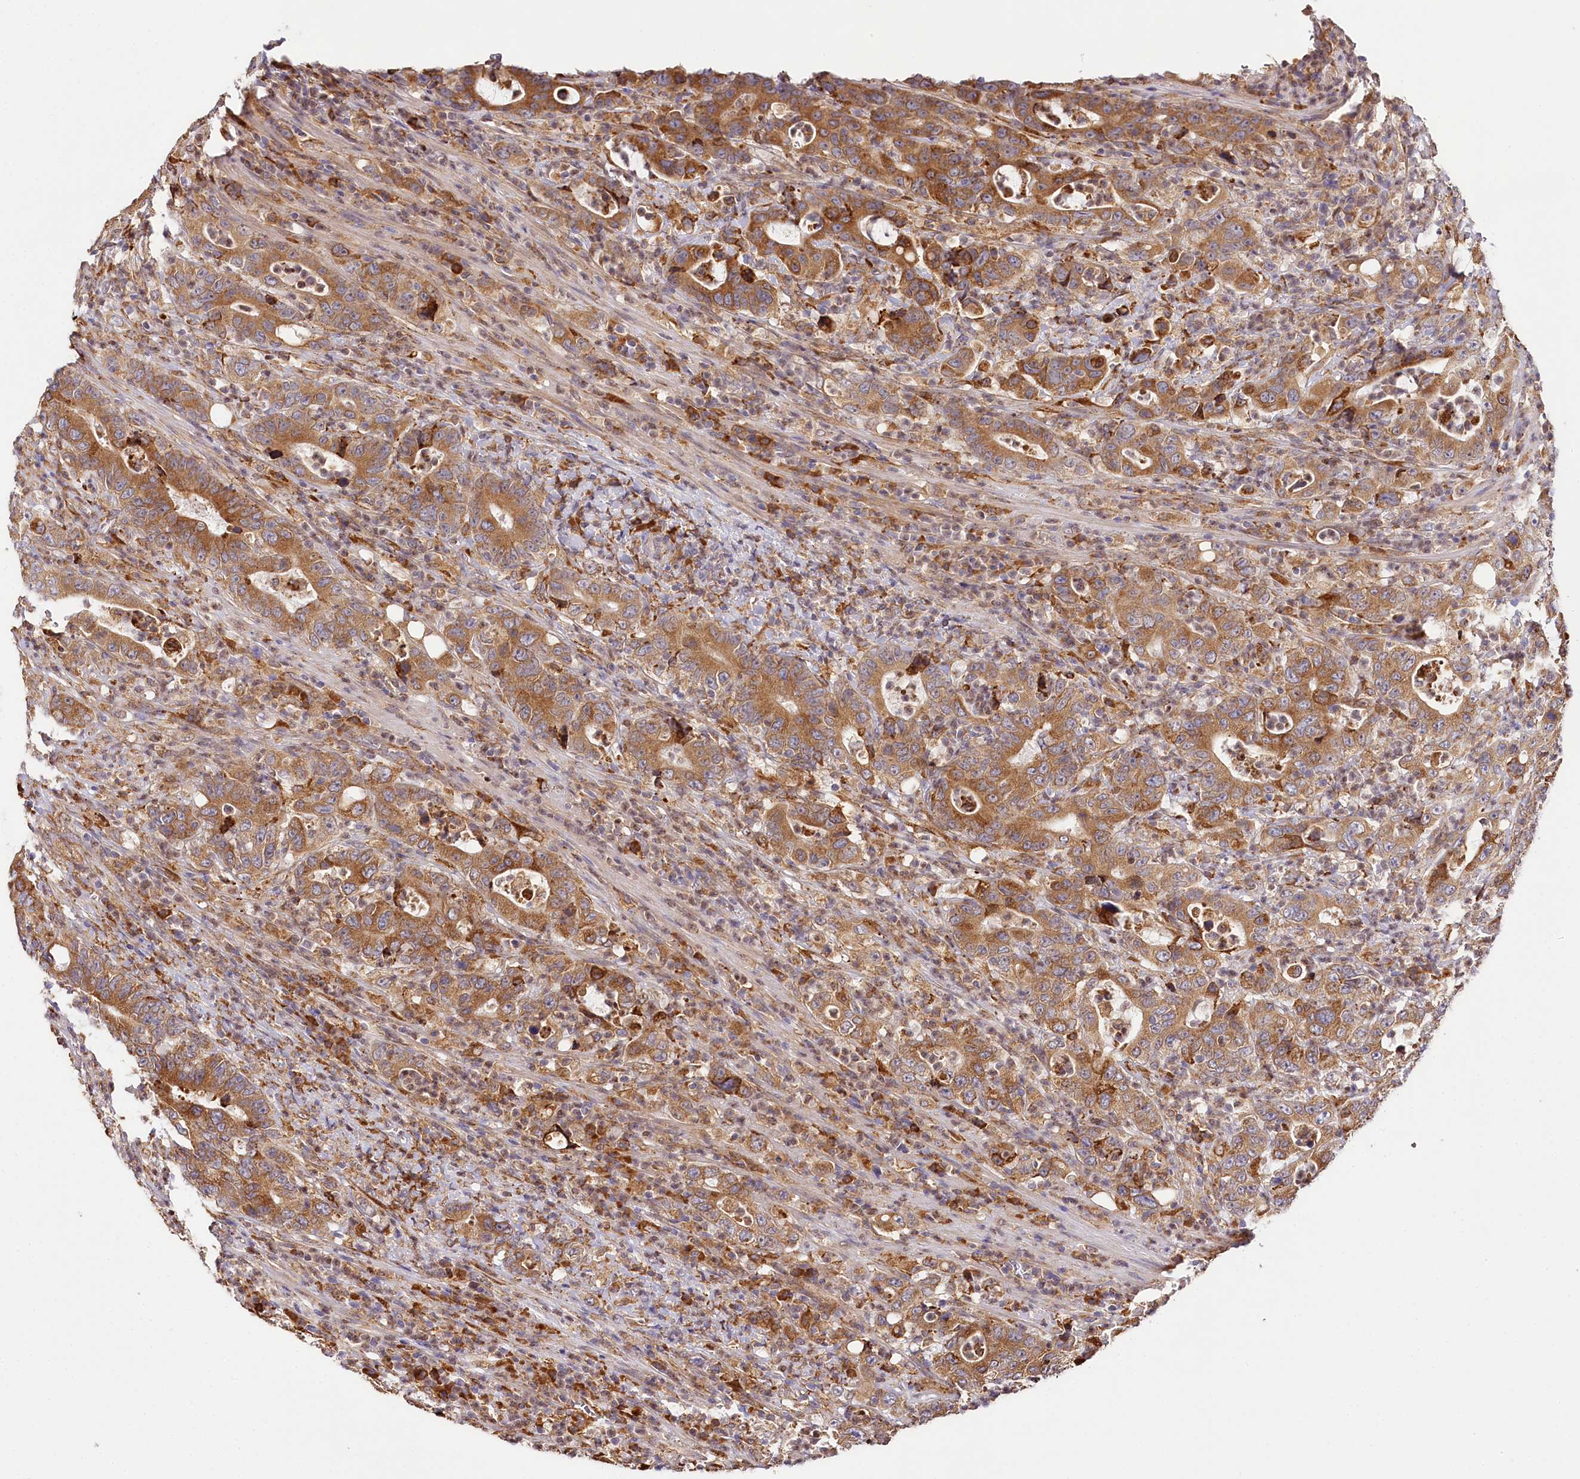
{"staining": {"intensity": "strong", "quantity": ">75%", "location": "cytoplasmic/membranous"}, "tissue": "colorectal cancer", "cell_type": "Tumor cells", "image_type": "cancer", "snomed": [{"axis": "morphology", "description": "Adenocarcinoma, NOS"}, {"axis": "topography", "description": "Colon"}], "caption": "A photomicrograph showing strong cytoplasmic/membranous expression in approximately >75% of tumor cells in adenocarcinoma (colorectal), as visualized by brown immunohistochemical staining.", "gene": "VEGFA", "patient": {"sex": "female", "age": 75}}